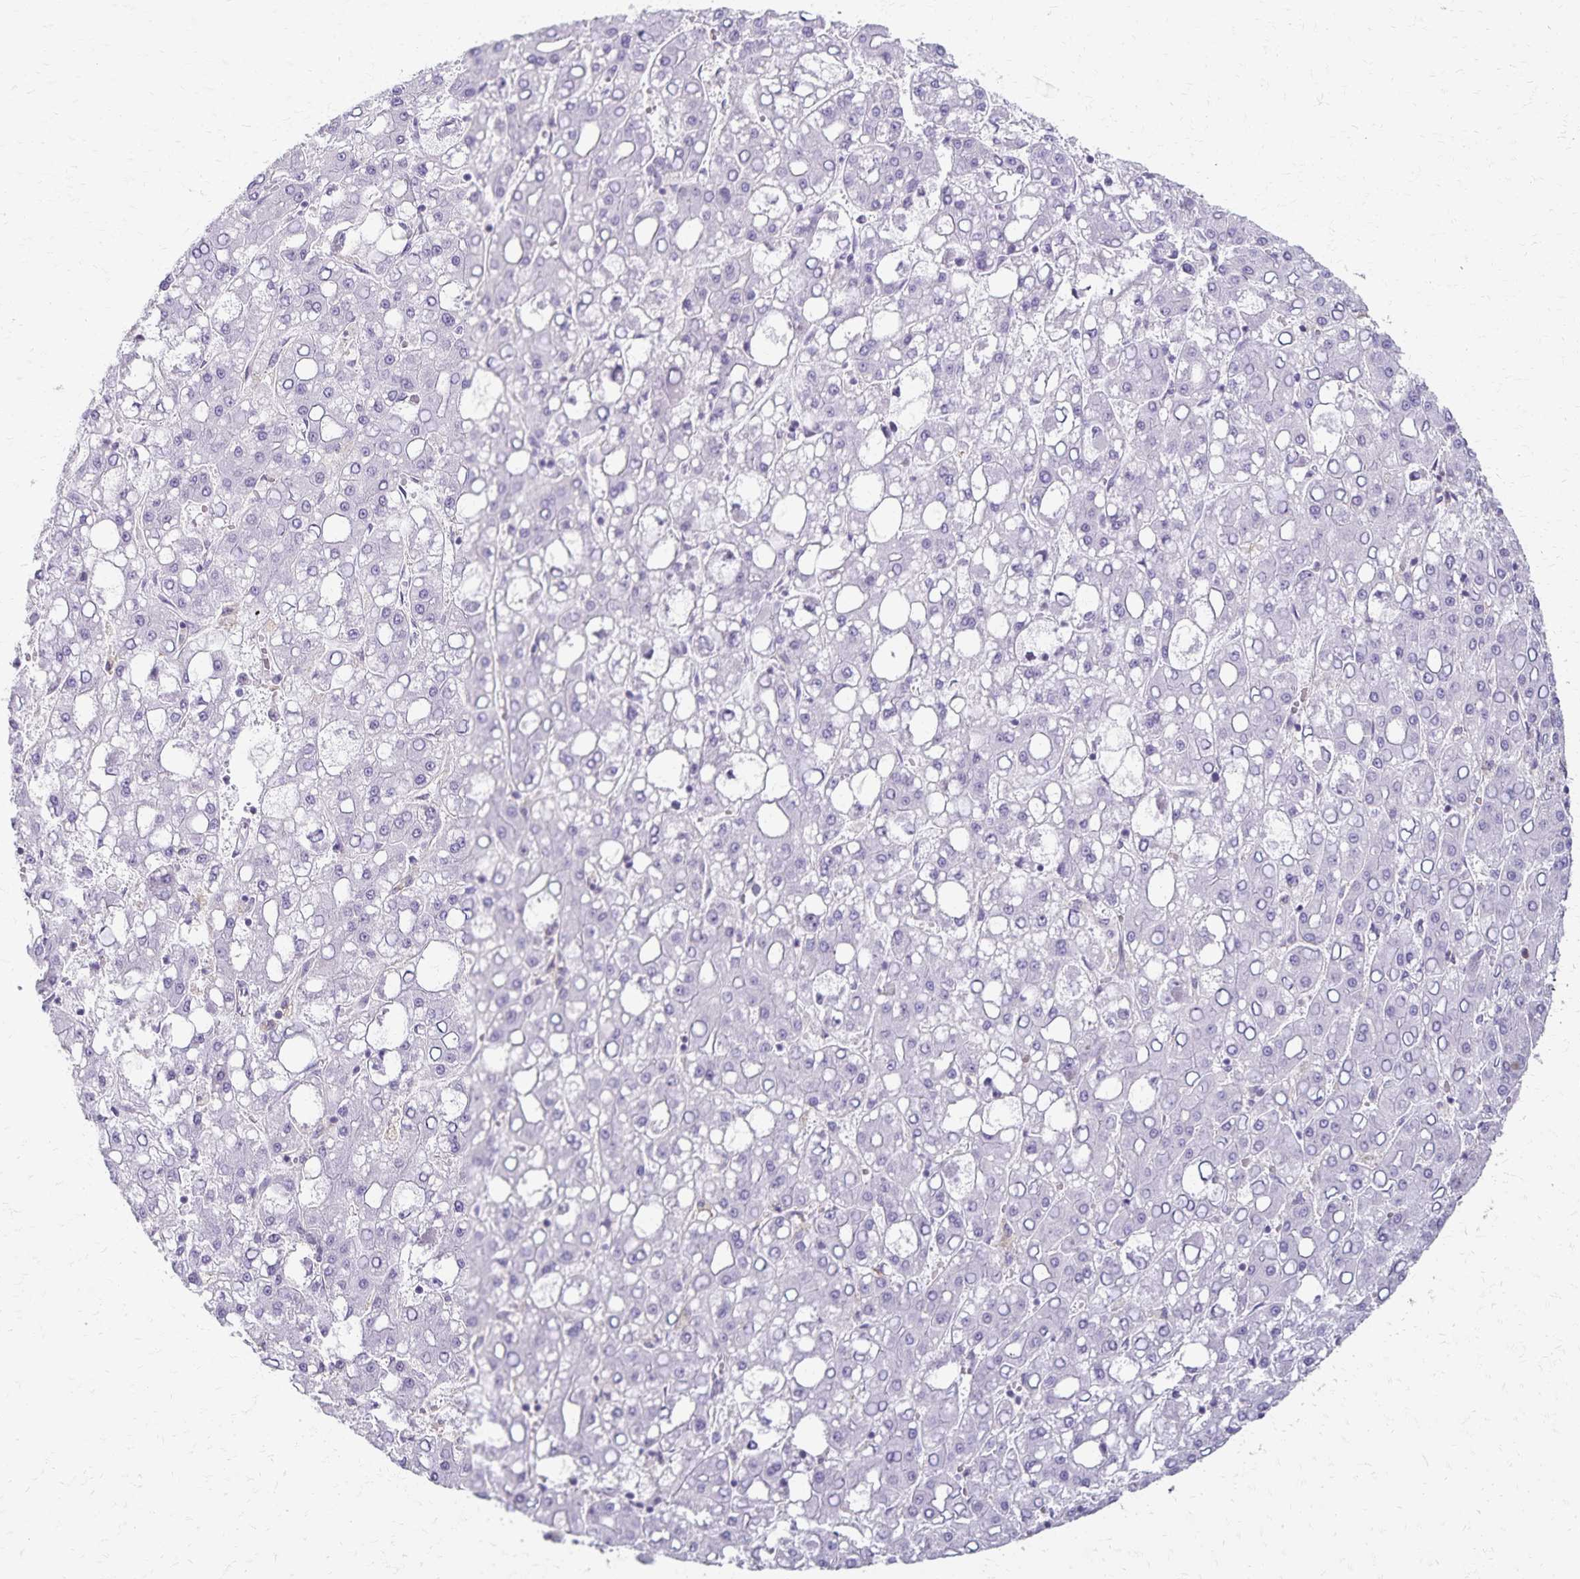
{"staining": {"intensity": "negative", "quantity": "none", "location": "none"}, "tissue": "liver cancer", "cell_type": "Tumor cells", "image_type": "cancer", "snomed": [{"axis": "morphology", "description": "Carcinoma, Hepatocellular, NOS"}, {"axis": "topography", "description": "Liver"}], "caption": "Immunohistochemistry (IHC) histopathology image of human liver cancer (hepatocellular carcinoma) stained for a protein (brown), which demonstrates no staining in tumor cells.", "gene": "KISS1", "patient": {"sex": "male", "age": 65}}